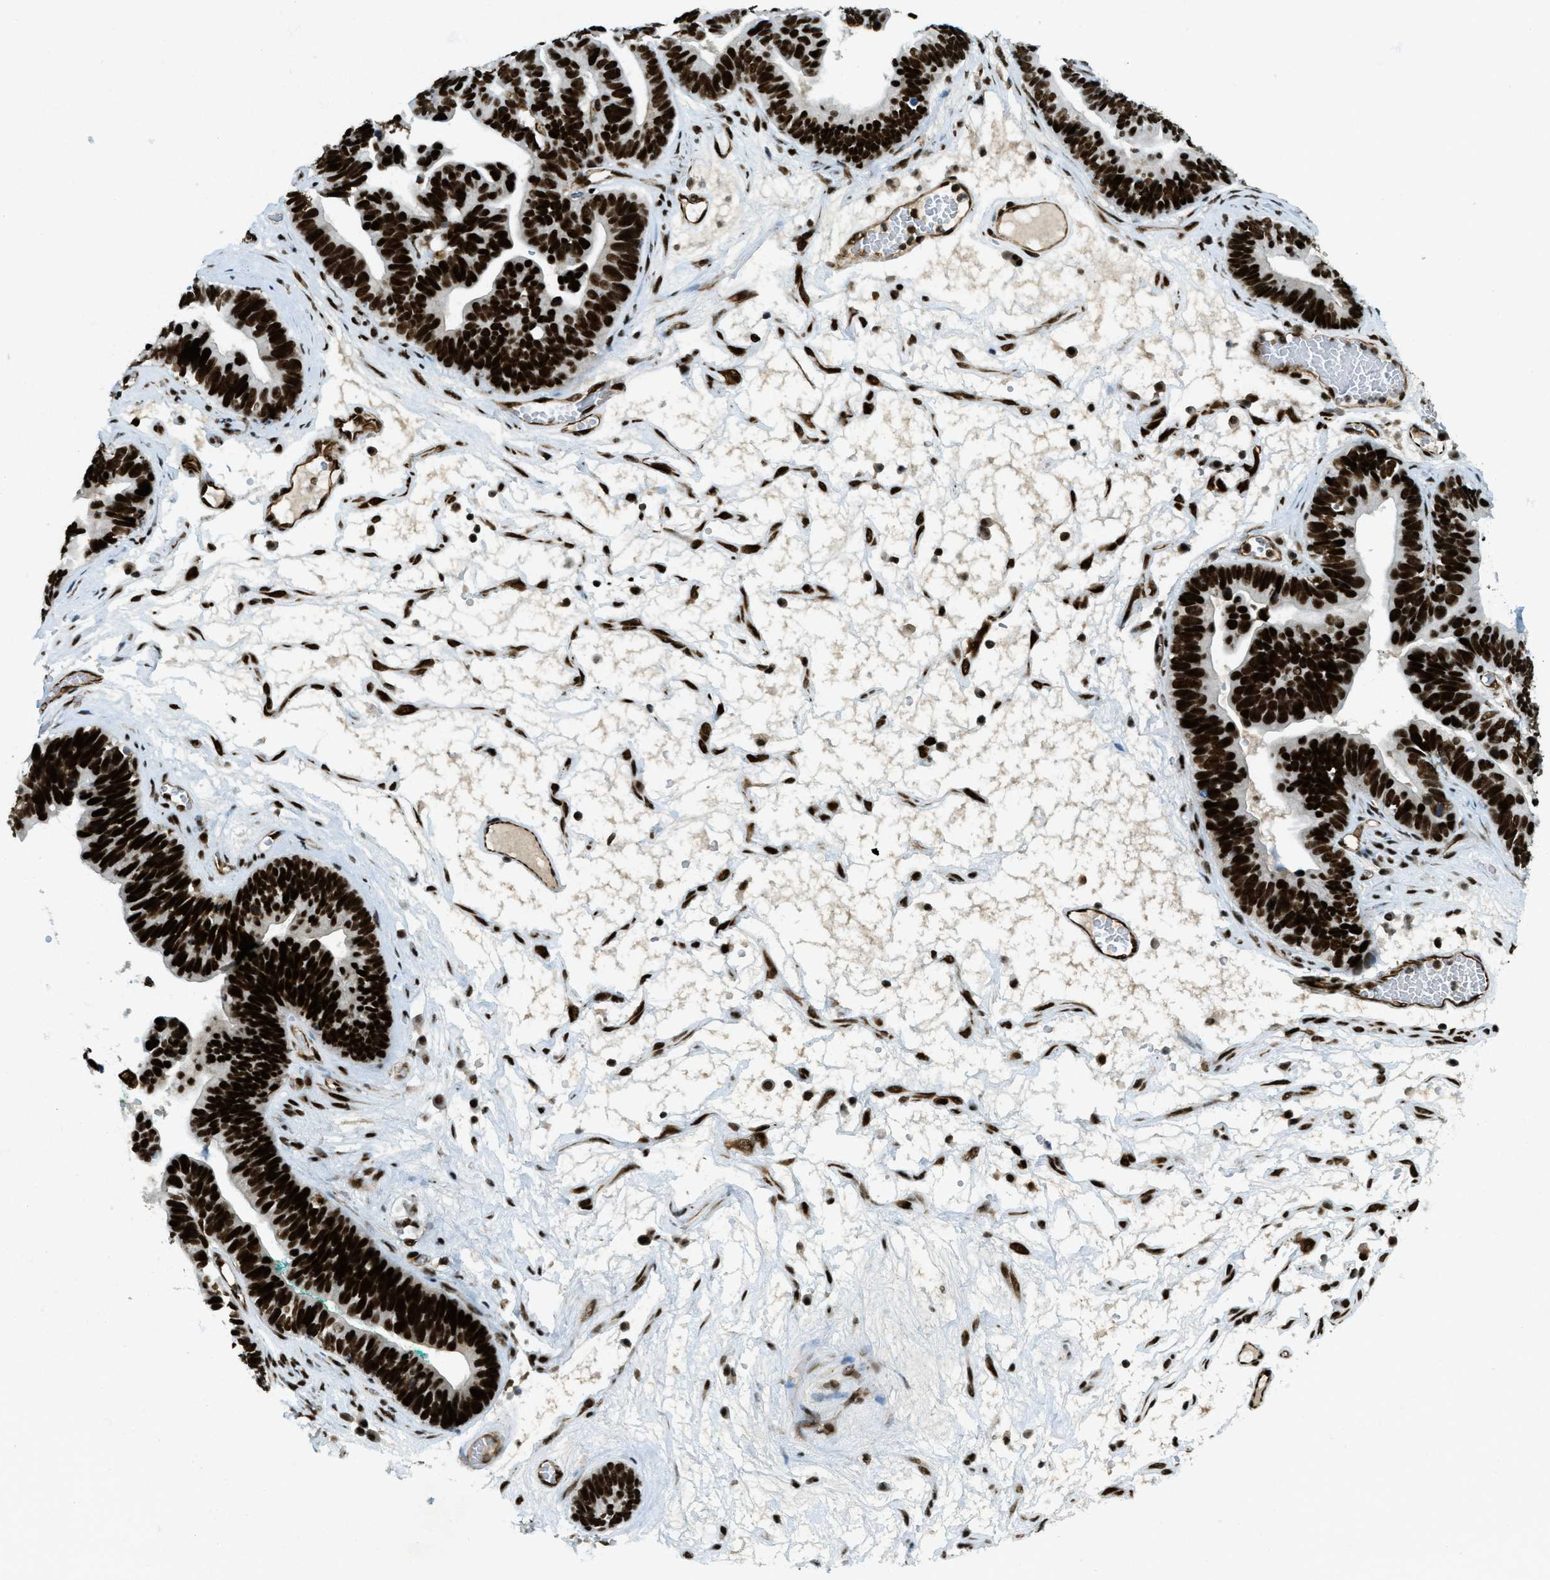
{"staining": {"intensity": "strong", "quantity": ">75%", "location": "nuclear"}, "tissue": "ovarian cancer", "cell_type": "Tumor cells", "image_type": "cancer", "snomed": [{"axis": "morphology", "description": "Cystadenocarcinoma, serous, NOS"}, {"axis": "topography", "description": "Ovary"}], "caption": "This photomicrograph reveals ovarian cancer (serous cystadenocarcinoma) stained with immunohistochemistry to label a protein in brown. The nuclear of tumor cells show strong positivity for the protein. Nuclei are counter-stained blue.", "gene": "ZFR", "patient": {"sex": "female", "age": 56}}